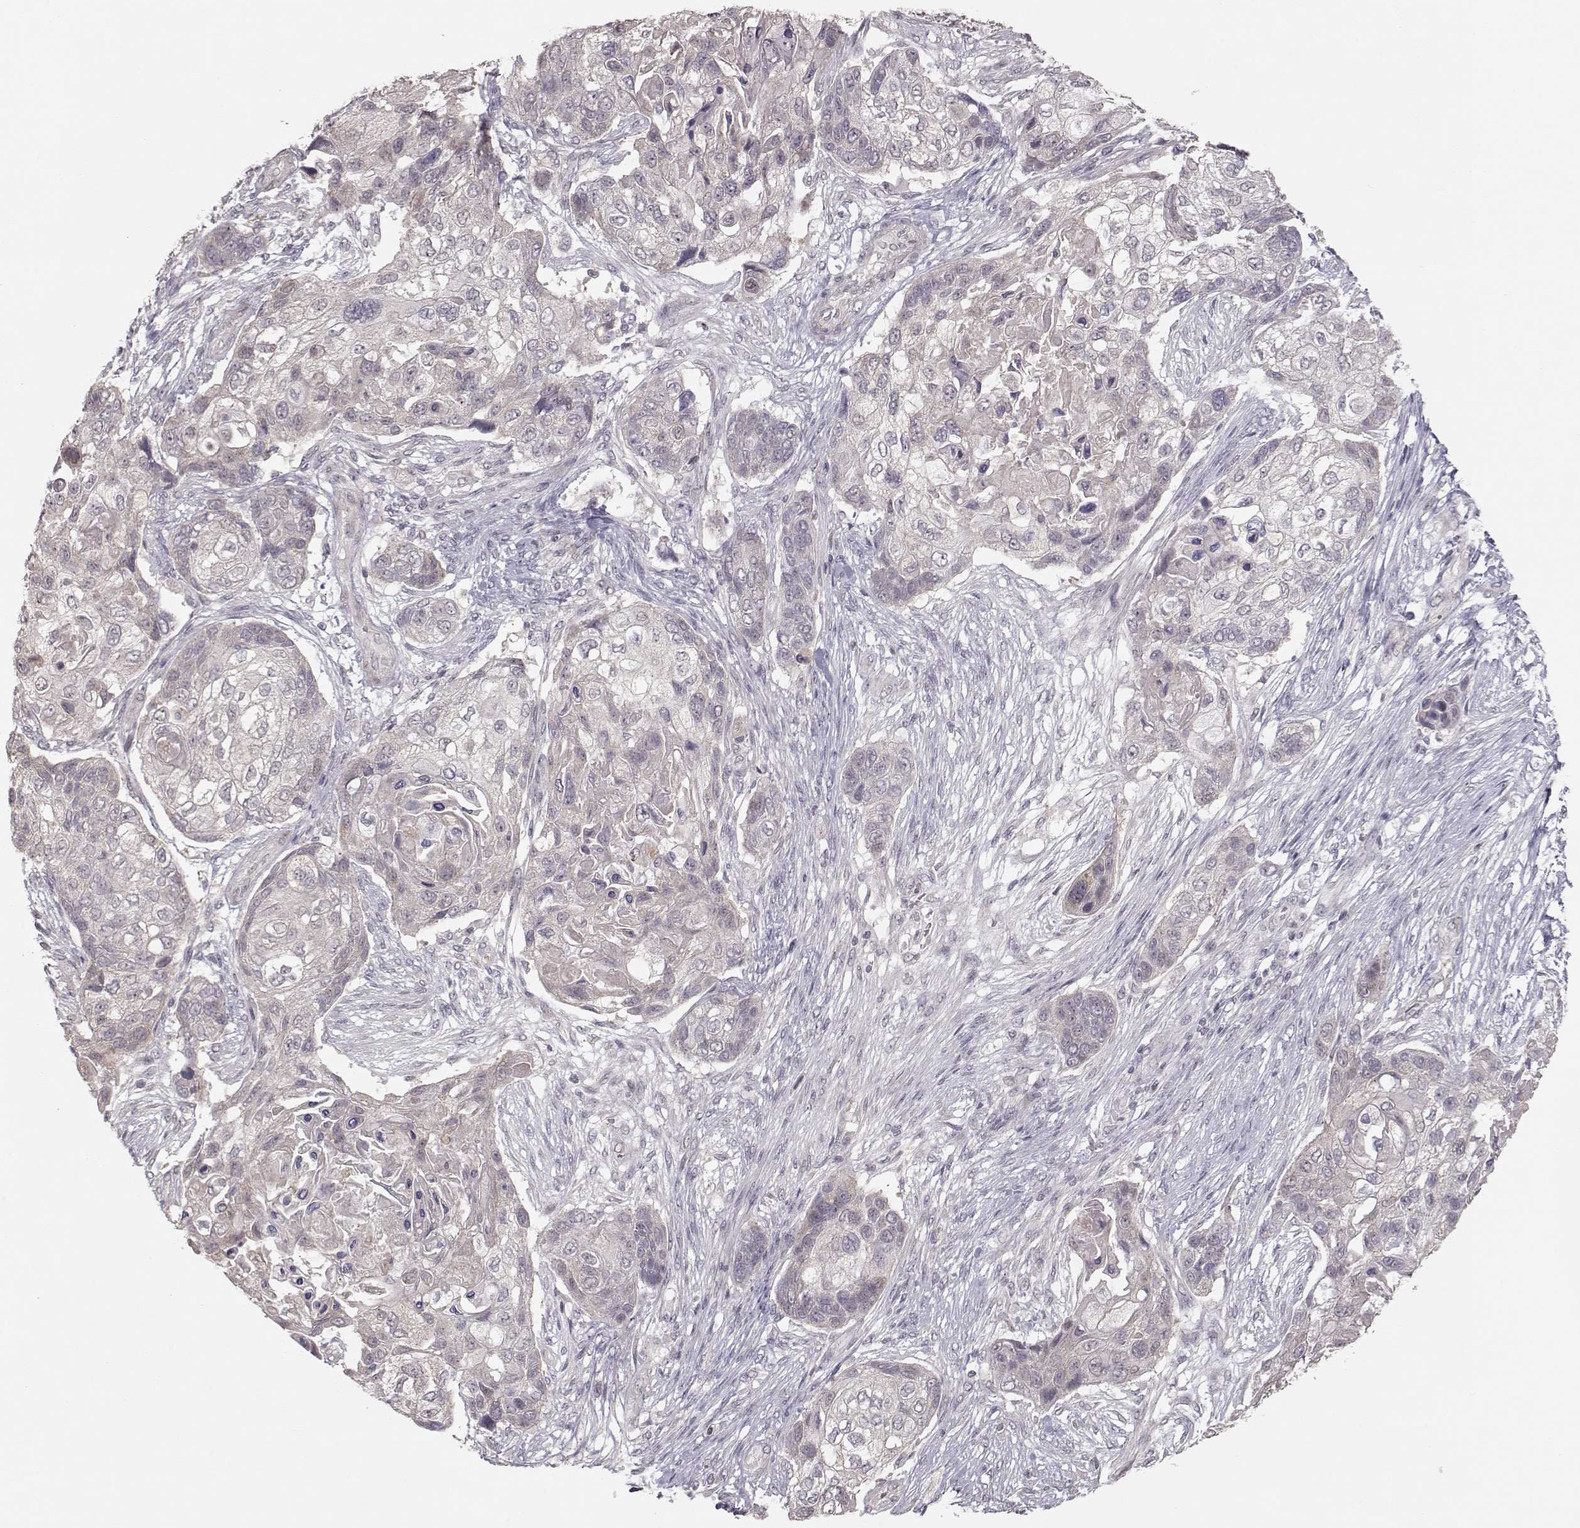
{"staining": {"intensity": "negative", "quantity": "none", "location": "none"}, "tissue": "lung cancer", "cell_type": "Tumor cells", "image_type": "cancer", "snomed": [{"axis": "morphology", "description": "Squamous cell carcinoma, NOS"}, {"axis": "topography", "description": "Lung"}], "caption": "An immunohistochemistry (IHC) photomicrograph of lung cancer (squamous cell carcinoma) is shown. There is no staining in tumor cells of lung cancer (squamous cell carcinoma).", "gene": "PNMT", "patient": {"sex": "male", "age": 69}}